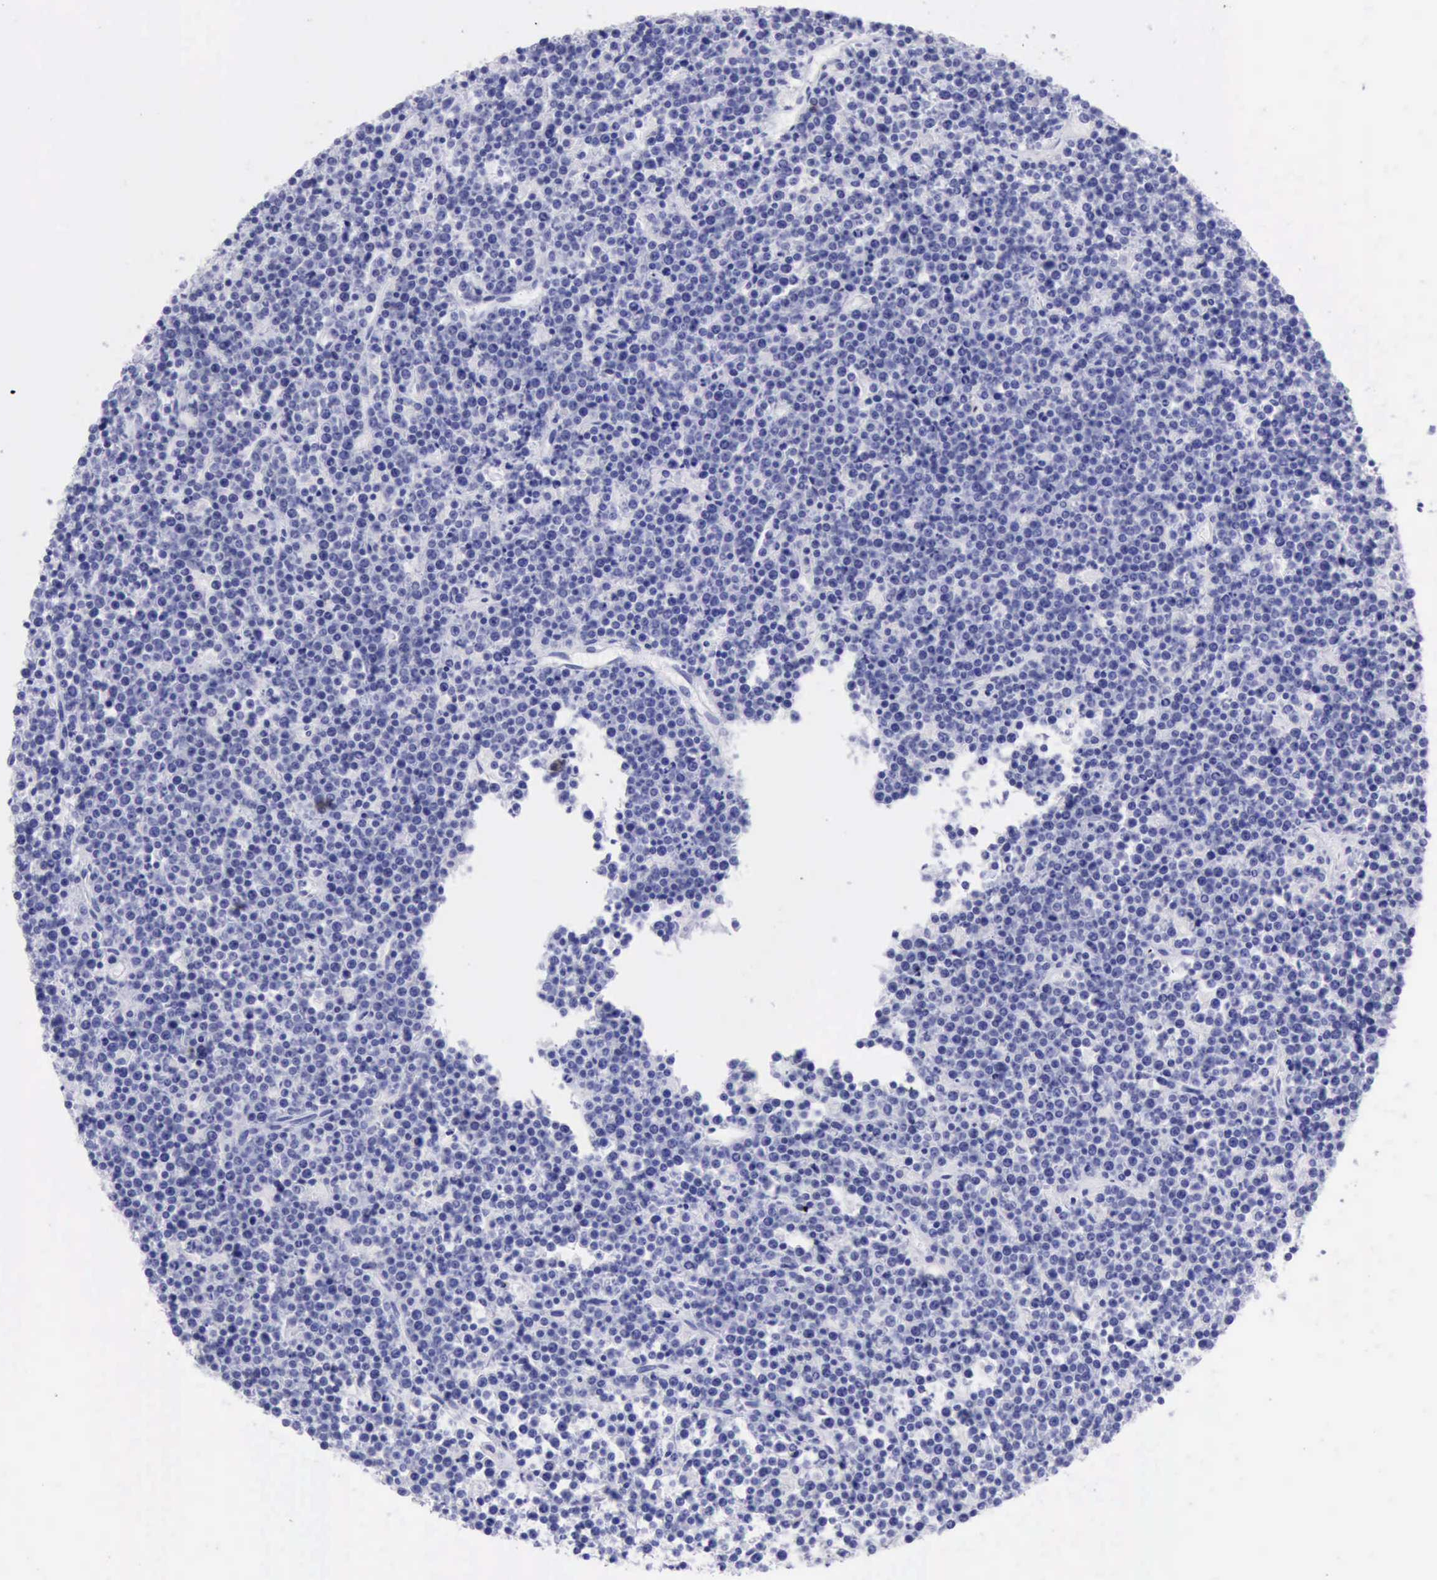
{"staining": {"intensity": "negative", "quantity": "none", "location": "none"}, "tissue": "lymphoma", "cell_type": "Tumor cells", "image_type": "cancer", "snomed": [{"axis": "morphology", "description": "Malignant lymphoma, non-Hodgkin's type, High grade"}, {"axis": "topography", "description": "Ovary"}], "caption": "The micrograph reveals no significant staining in tumor cells of high-grade malignant lymphoma, non-Hodgkin's type.", "gene": "KRT8", "patient": {"sex": "female", "age": 56}}